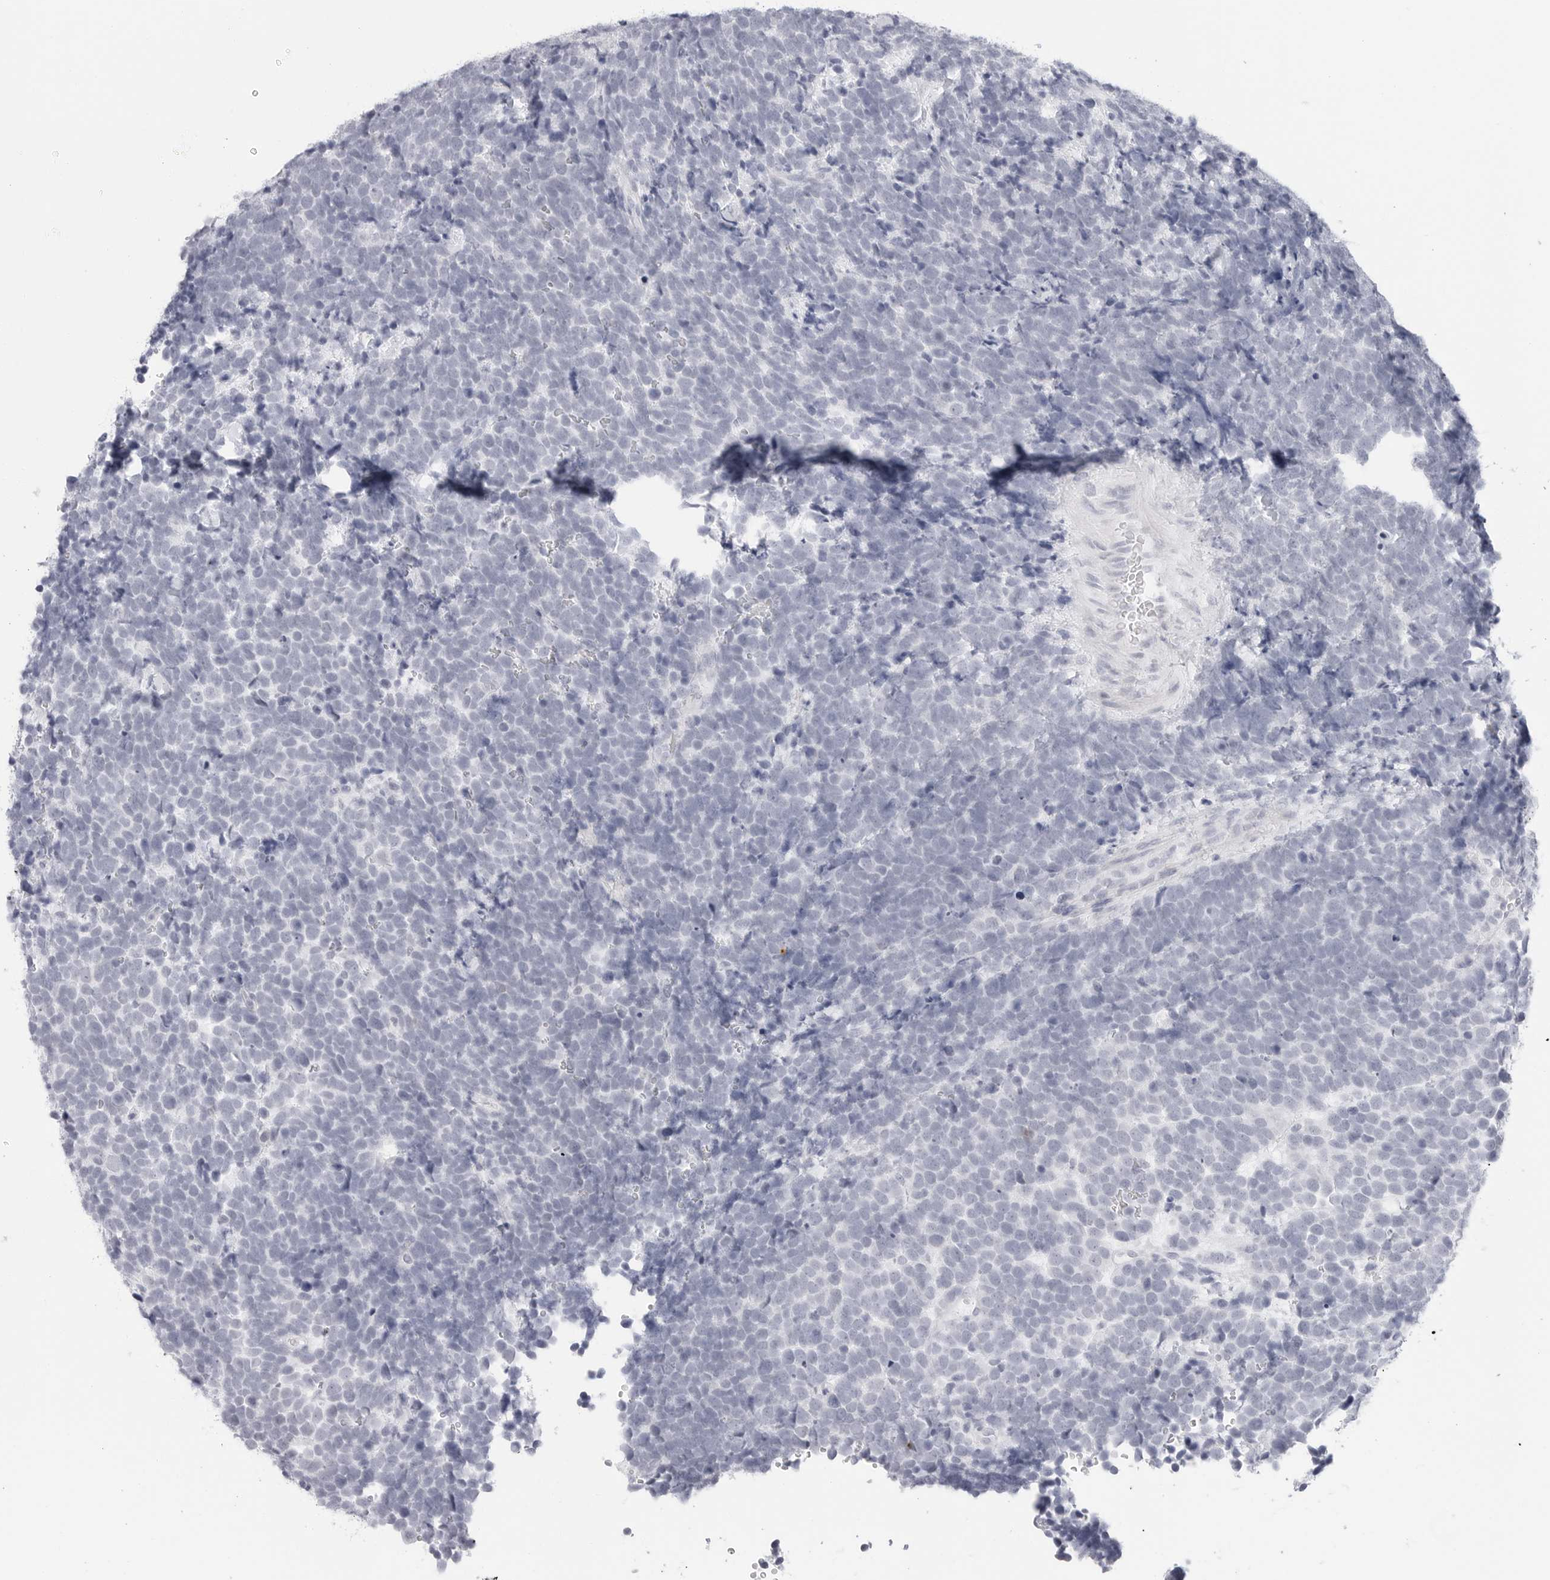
{"staining": {"intensity": "negative", "quantity": "none", "location": "none"}, "tissue": "urothelial cancer", "cell_type": "Tumor cells", "image_type": "cancer", "snomed": [{"axis": "morphology", "description": "Urothelial carcinoma, High grade"}, {"axis": "topography", "description": "Urinary bladder"}], "caption": "Tumor cells are negative for protein expression in human urothelial carcinoma (high-grade). (DAB (3,3'-diaminobenzidine) immunohistochemistry (IHC) visualized using brightfield microscopy, high magnification).", "gene": "HMGCS2", "patient": {"sex": "female", "age": 82}}